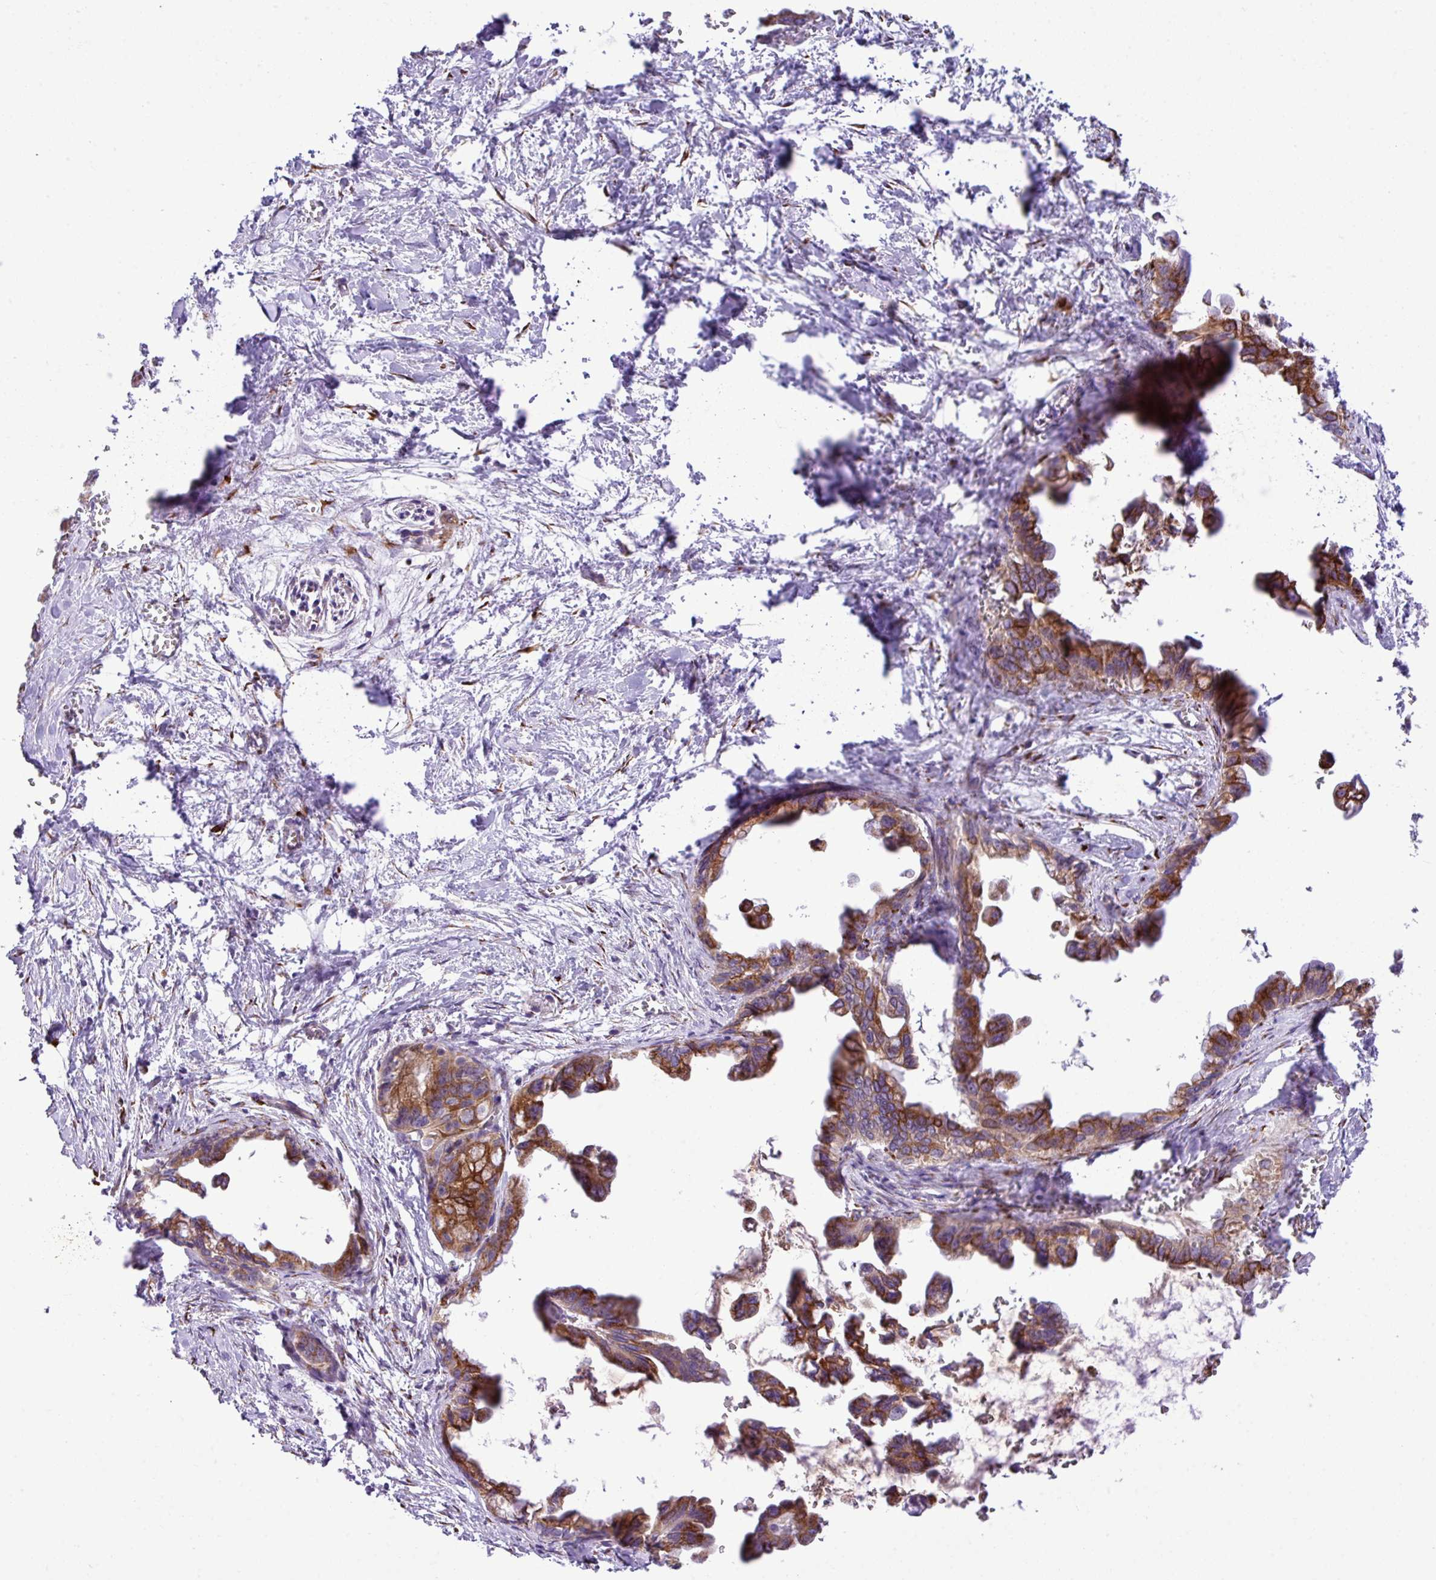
{"staining": {"intensity": "moderate", "quantity": ">75%", "location": "cytoplasmic/membranous"}, "tissue": "pancreatic cancer", "cell_type": "Tumor cells", "image_type": "cancer", "snomed": [{"axis": "morphology", "description": "Adenocarcinoma, NOS"}, {"axis": "topography", "description": "Pancreas"}], "caption": "This is a photomicrograph of immunohistochemistry (IHC) staining of pancreatic cancer, which shows moderate expression in the cytoplasmic/membranous of tumor cells.", "gene": "CFAP97", "patient": {"sex": "male", "age": 61}}